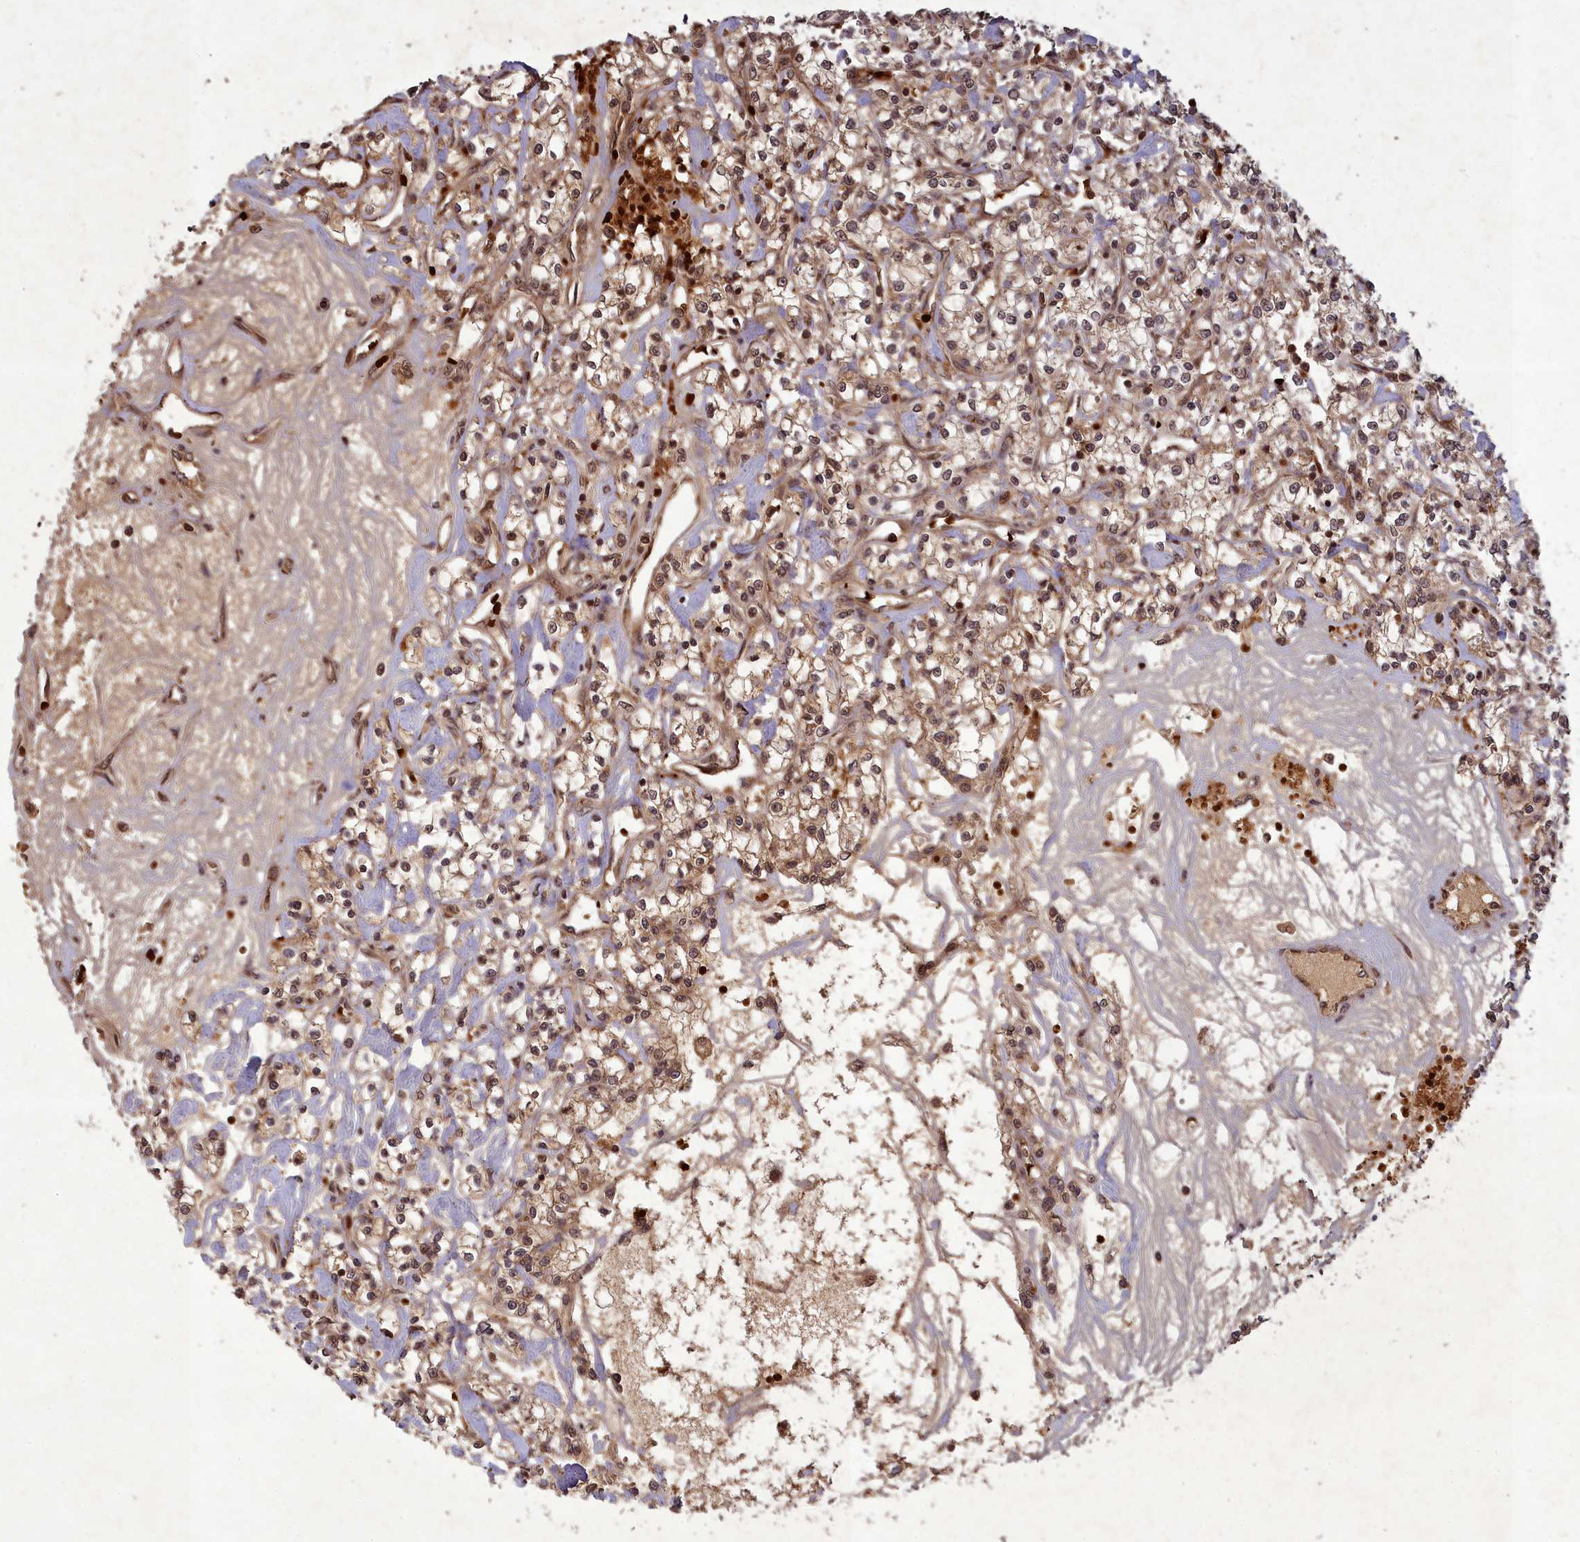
{"staining": {"intensity": "moderate", "quantity": ">75%", "location": "cytoplasmic/membranous,nuclear"}, "tissue": "renal cancer", "cell_type": "Tumor cells", "image_type": "cancer", "snomed": [{"axis": "morphology", "description": "Adenocarcinoma, NOS"}, {"axis": "topography", "description": "Kidney"}], "caption": "The immunohistochemical stain shows moderate cytoplasmic/membranous and nuclear expression in tumor cells of renal cancer (adenocarcinoma) tissue.", "gene": "SRMS", "patient": {"sex": "female", "age": 59}}